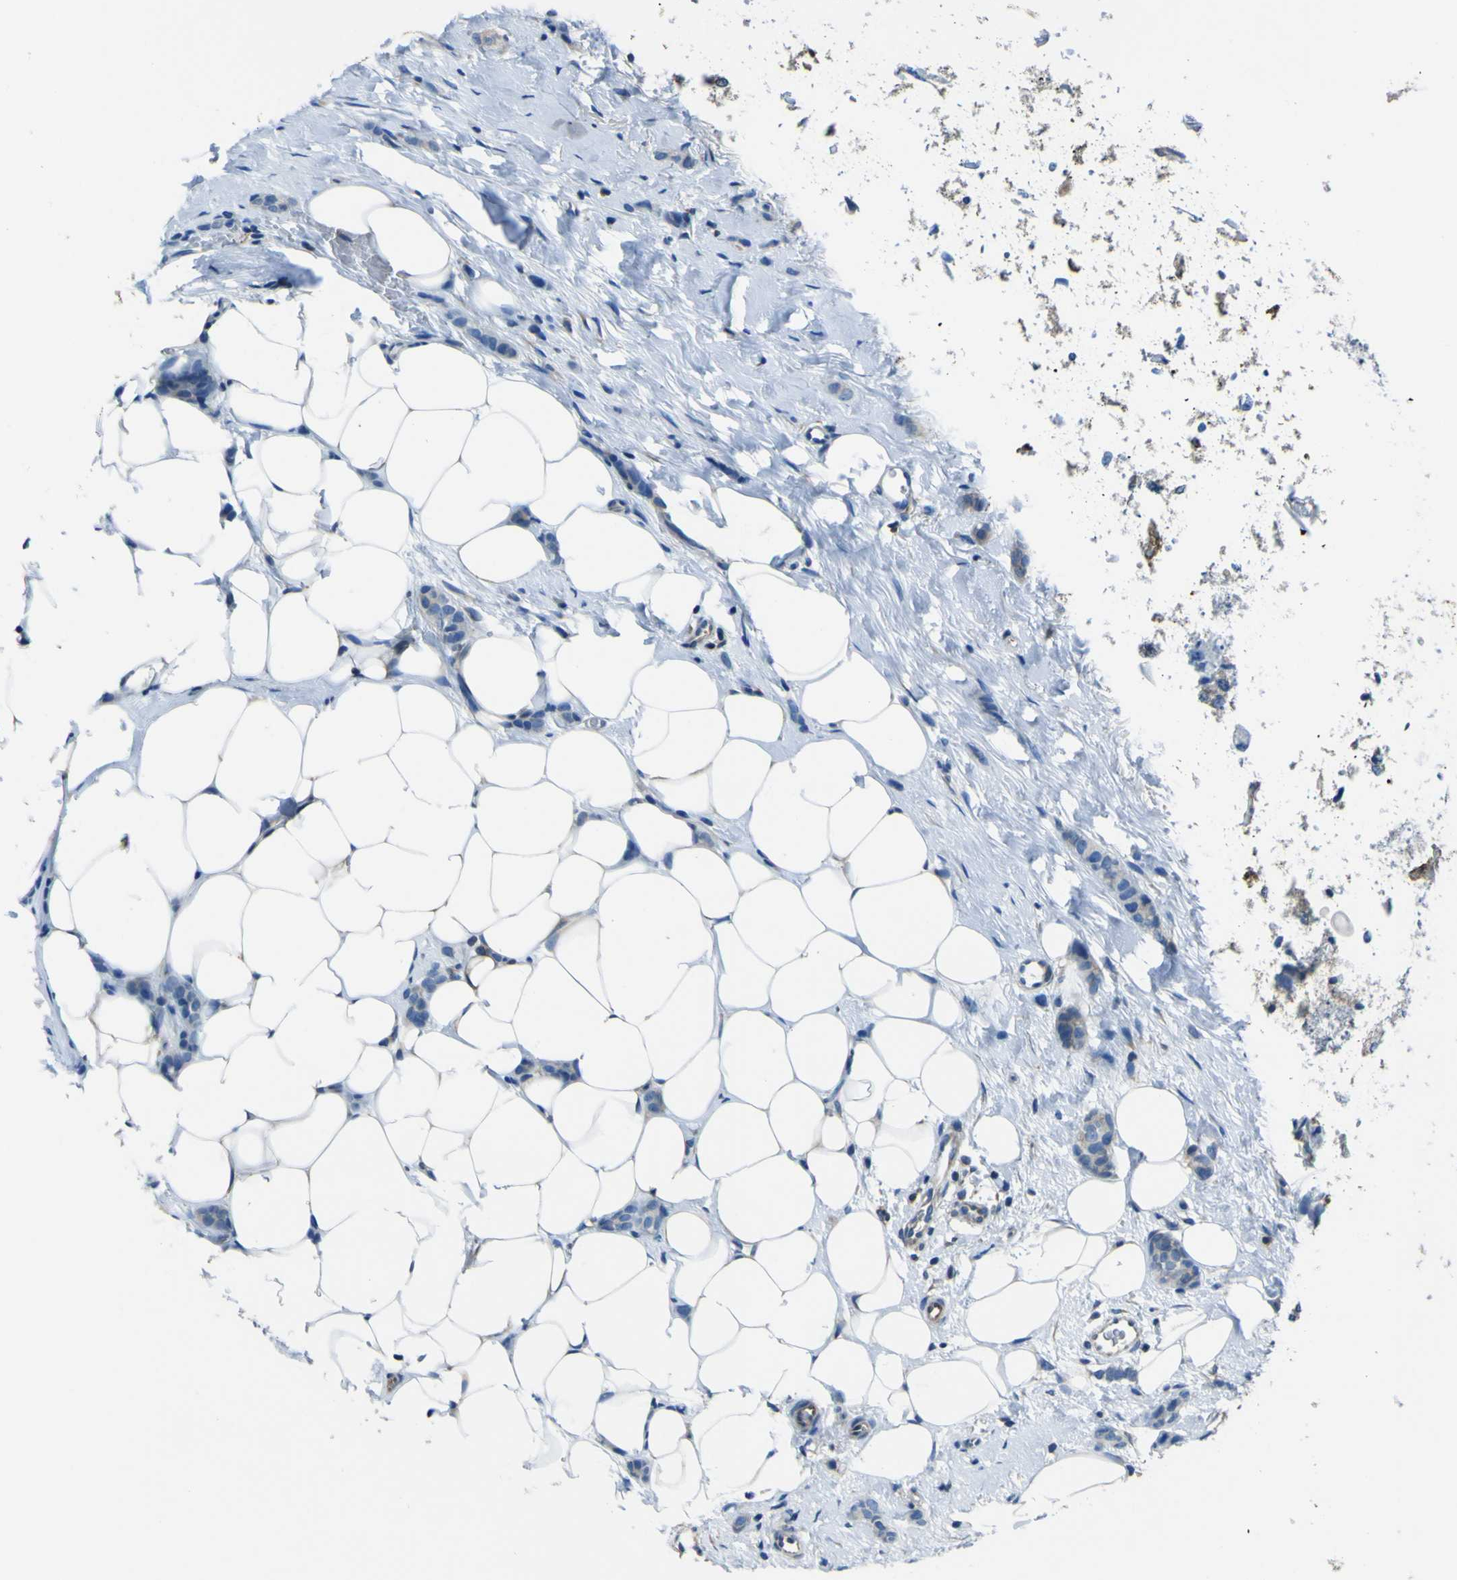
{"staining": {"intensity": "moderate", "quantity": "<25%", "location": "cytoplasmic/membranous"}, "tissue": "breast cancer", "cell_type": "Tumor cells", "image_type": "cancer", "snomed": [{"axis": "morphology", "description": "Lobular carcinoma"}, {"axis": "topography", "description": "Skin"}, {"axis": "topography", "description": "Breast"}], "caption": "A micrograph of breast cancer (lobular carcinoma) stained for a protein reveals moderate cytoplasmic/membranous brown staining in tumor cells.", "gene": "STIM1", "patient": {"sex": "female", "age": 46}}